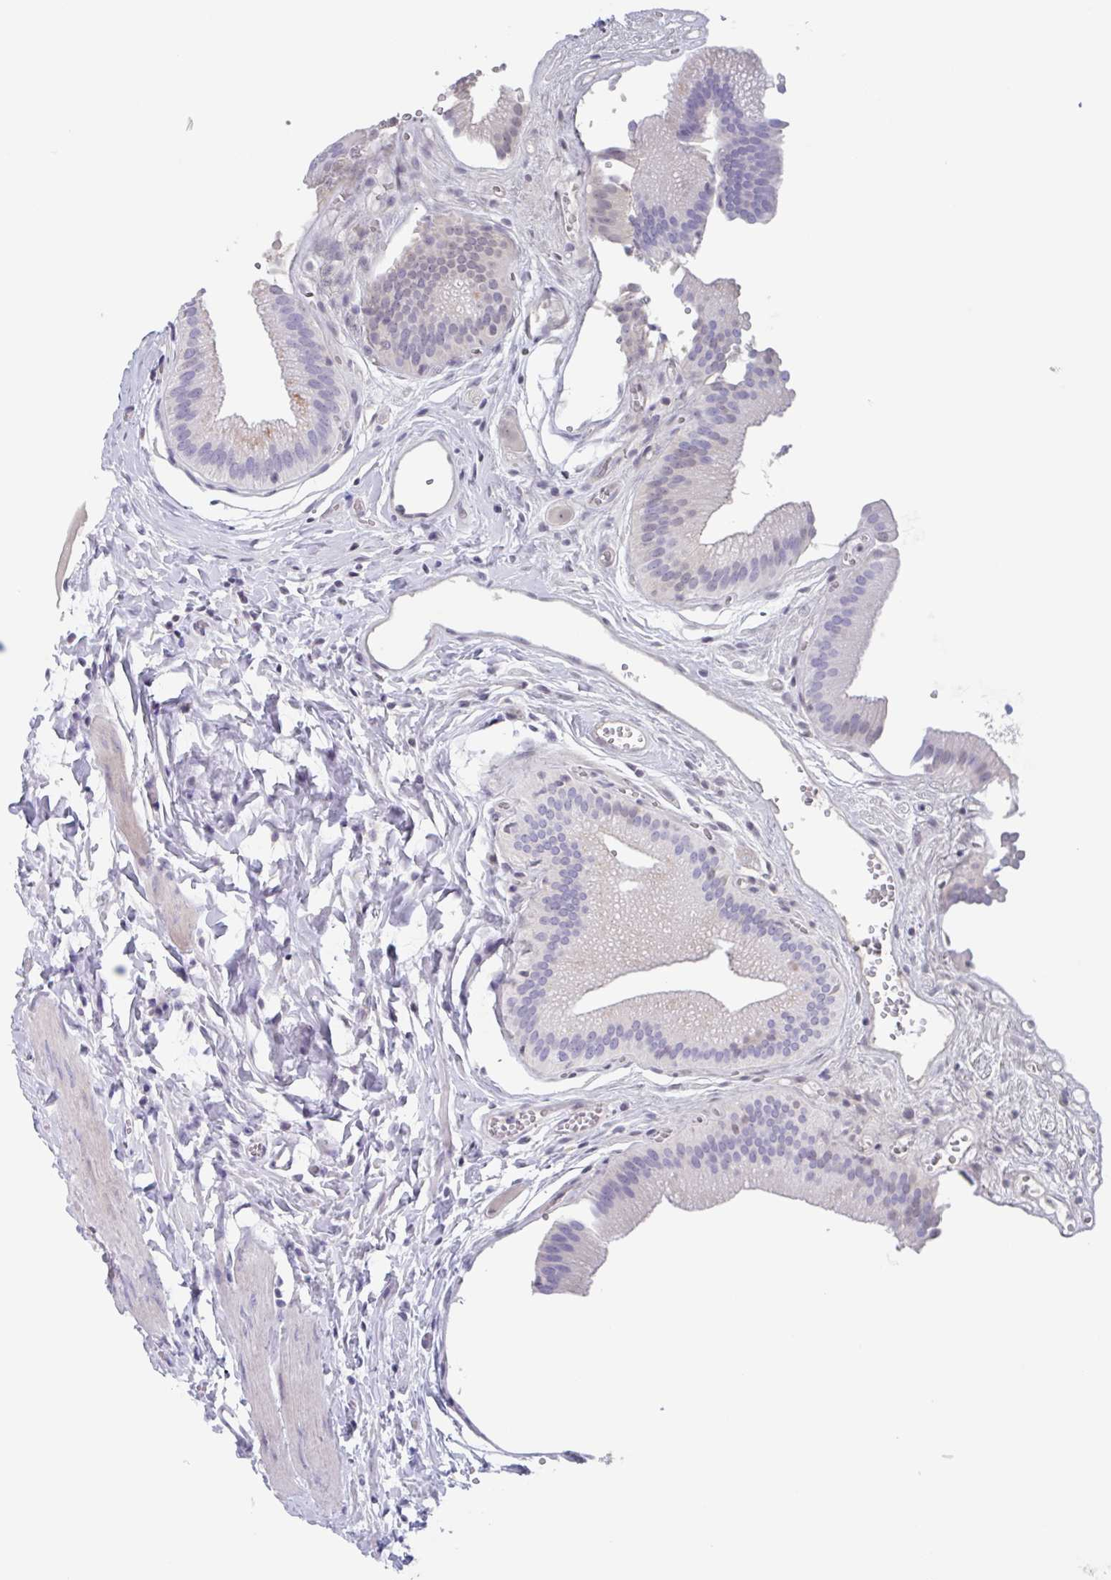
{"staining": {"intensity": "weak", "quantity": "<25%", "location": "nuclear"}, "tissue": "gallbladder", "cell_type": "Glandular cells", "image_type": "normal", "snomed": [{"axis": "morphology", "description": "Normal tissue, NOS"}, {"axis": "topography", "description": "Gallbladder"}, {"axis": "topography", "description": "Peripheral nerve tissue"}], "caption": "Micrograph shows no significant protein expression in glandular cells of normal gallbladder.", "gene": "NOXRED1", "patient": {"sex": "male", "age": 17}}